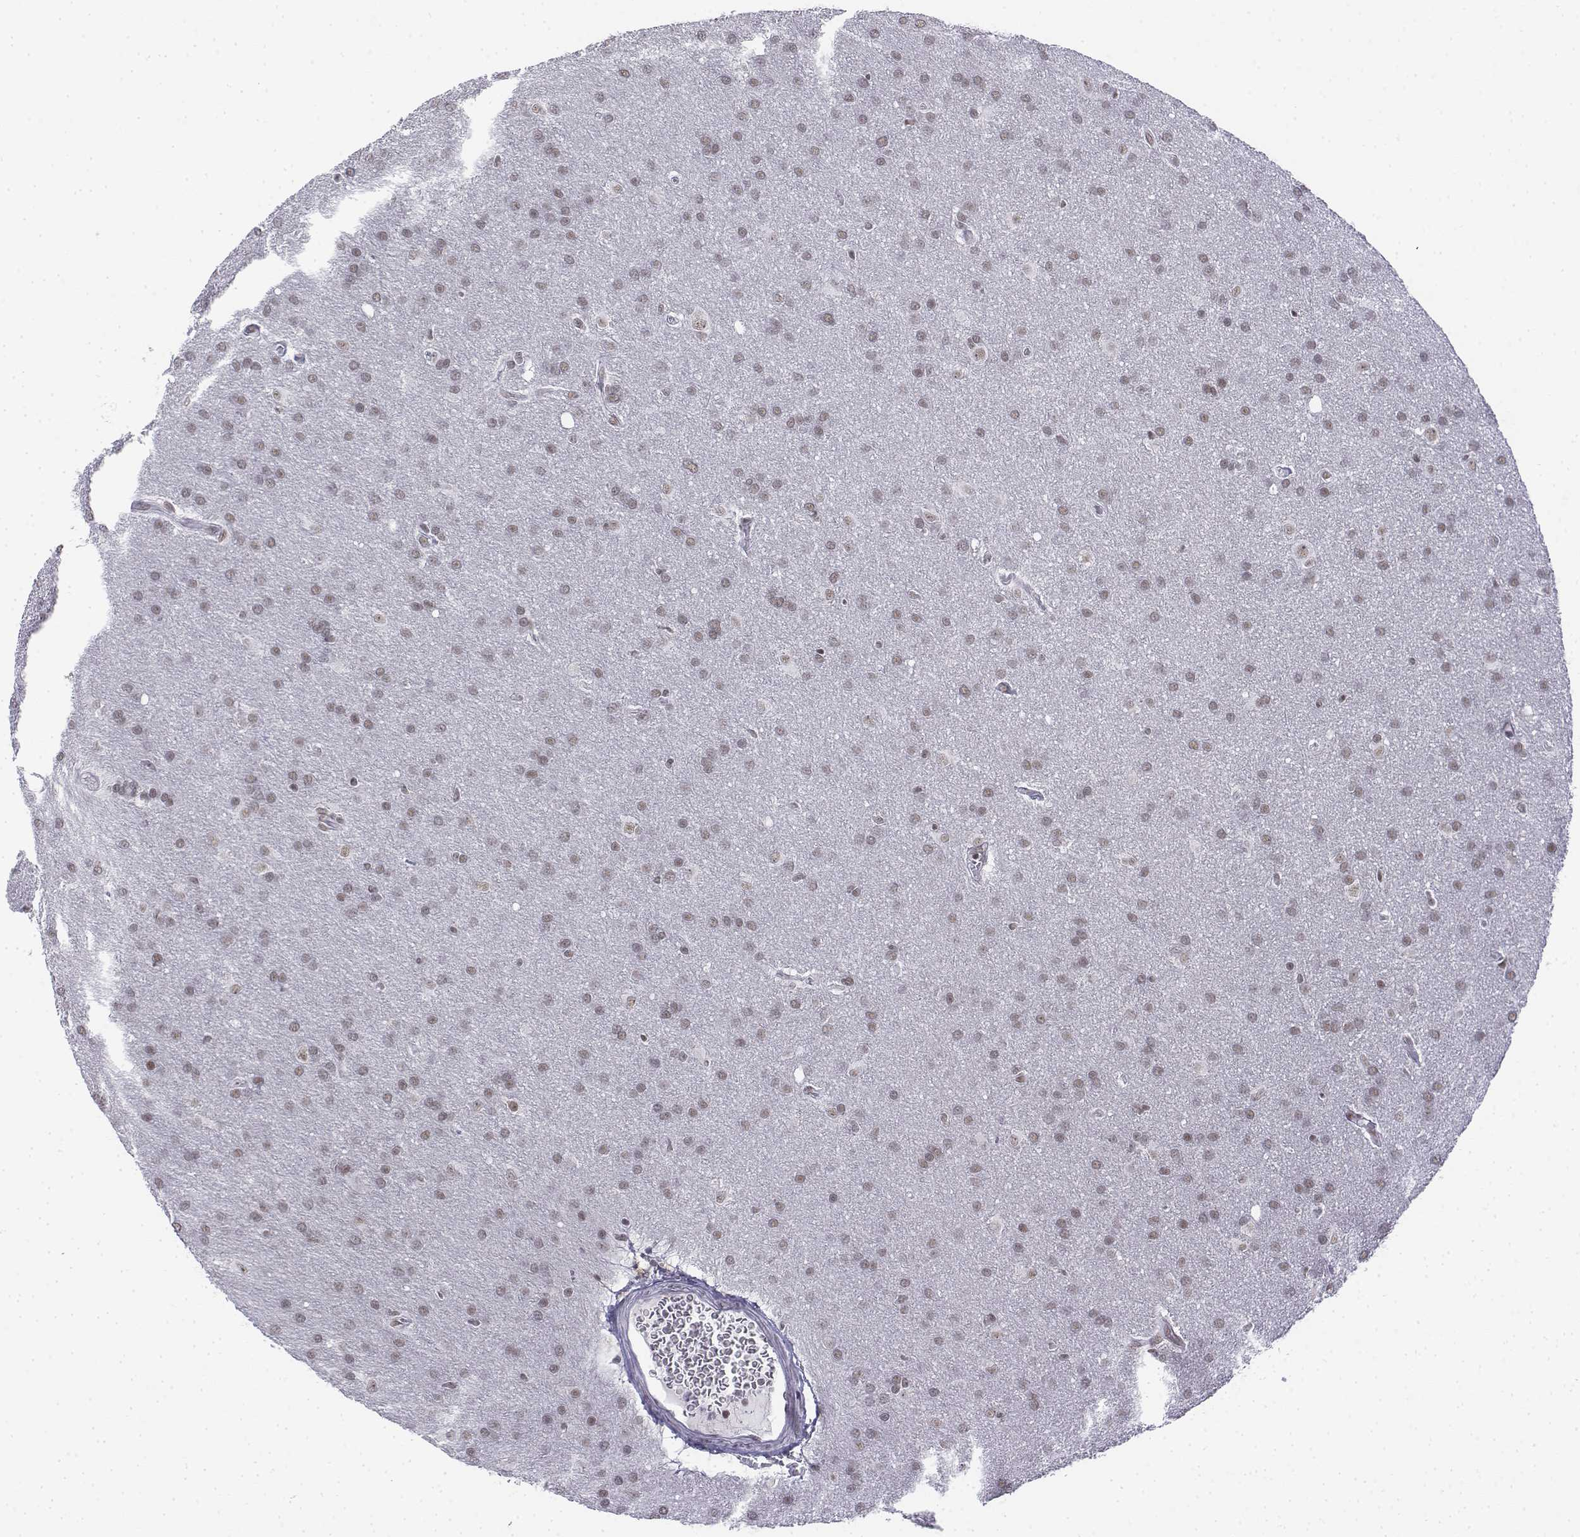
{"staining": {"intensity": "weak", "quantity": ">75%", "location": "nuclear"}, "tissue": "glioma", "cell_type": "Tumor cells", "image_type": "cancer", "snomed": [{"axis": "morphology", "description": "Glioma, malignant, Low grade"}, {"axis": "topography", "description": "Brain"}], "caption": "Brown immunohistochemical staining in glioma demonstrates weak nuclear positivity in about >75% of tumor cells.", "gene": "SETD1A", "patient": {"sex": "female", "age": 32}}